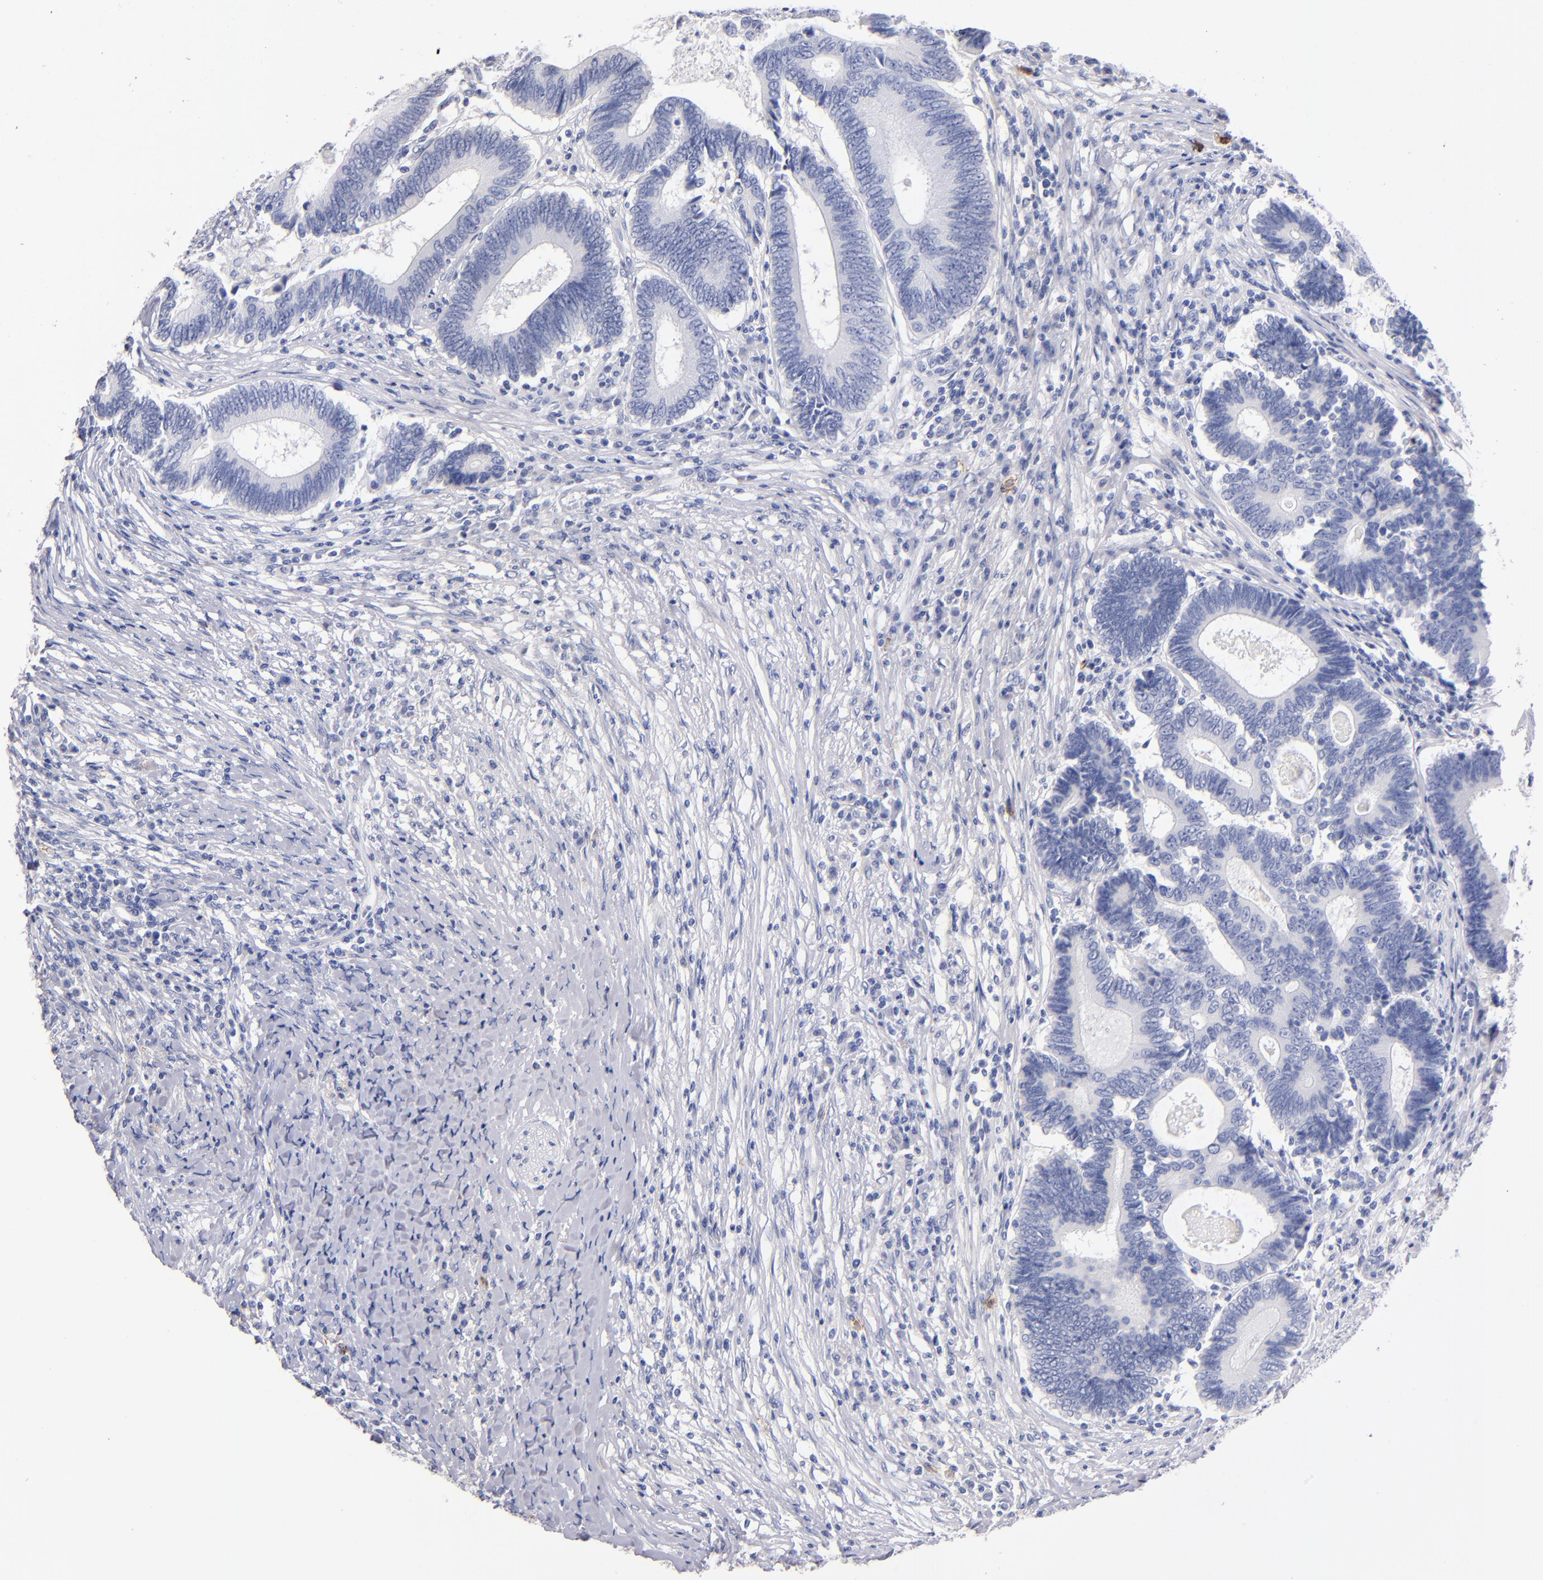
{"staining": {"intensity": "negative", "quantity": "none", "location": "none"}, "tissue": "colorectal cancer", "cell_type": "Tumor cells", "image_type": "cancer", "snomed": [{"axis": "morphology", "description": "Adenocarcinoma, NOS"}, {"axis": "topography", "description": "Colon"}], "caption": "Immunohistochemistry (IHC) photomicrograph of neoplastic tissue: colorectal adenocarcinoma stained with DAB displays no significant protein staining in tumor cells.", "gene": "KIT", "patient": {"sex": "female", "age": 78}}